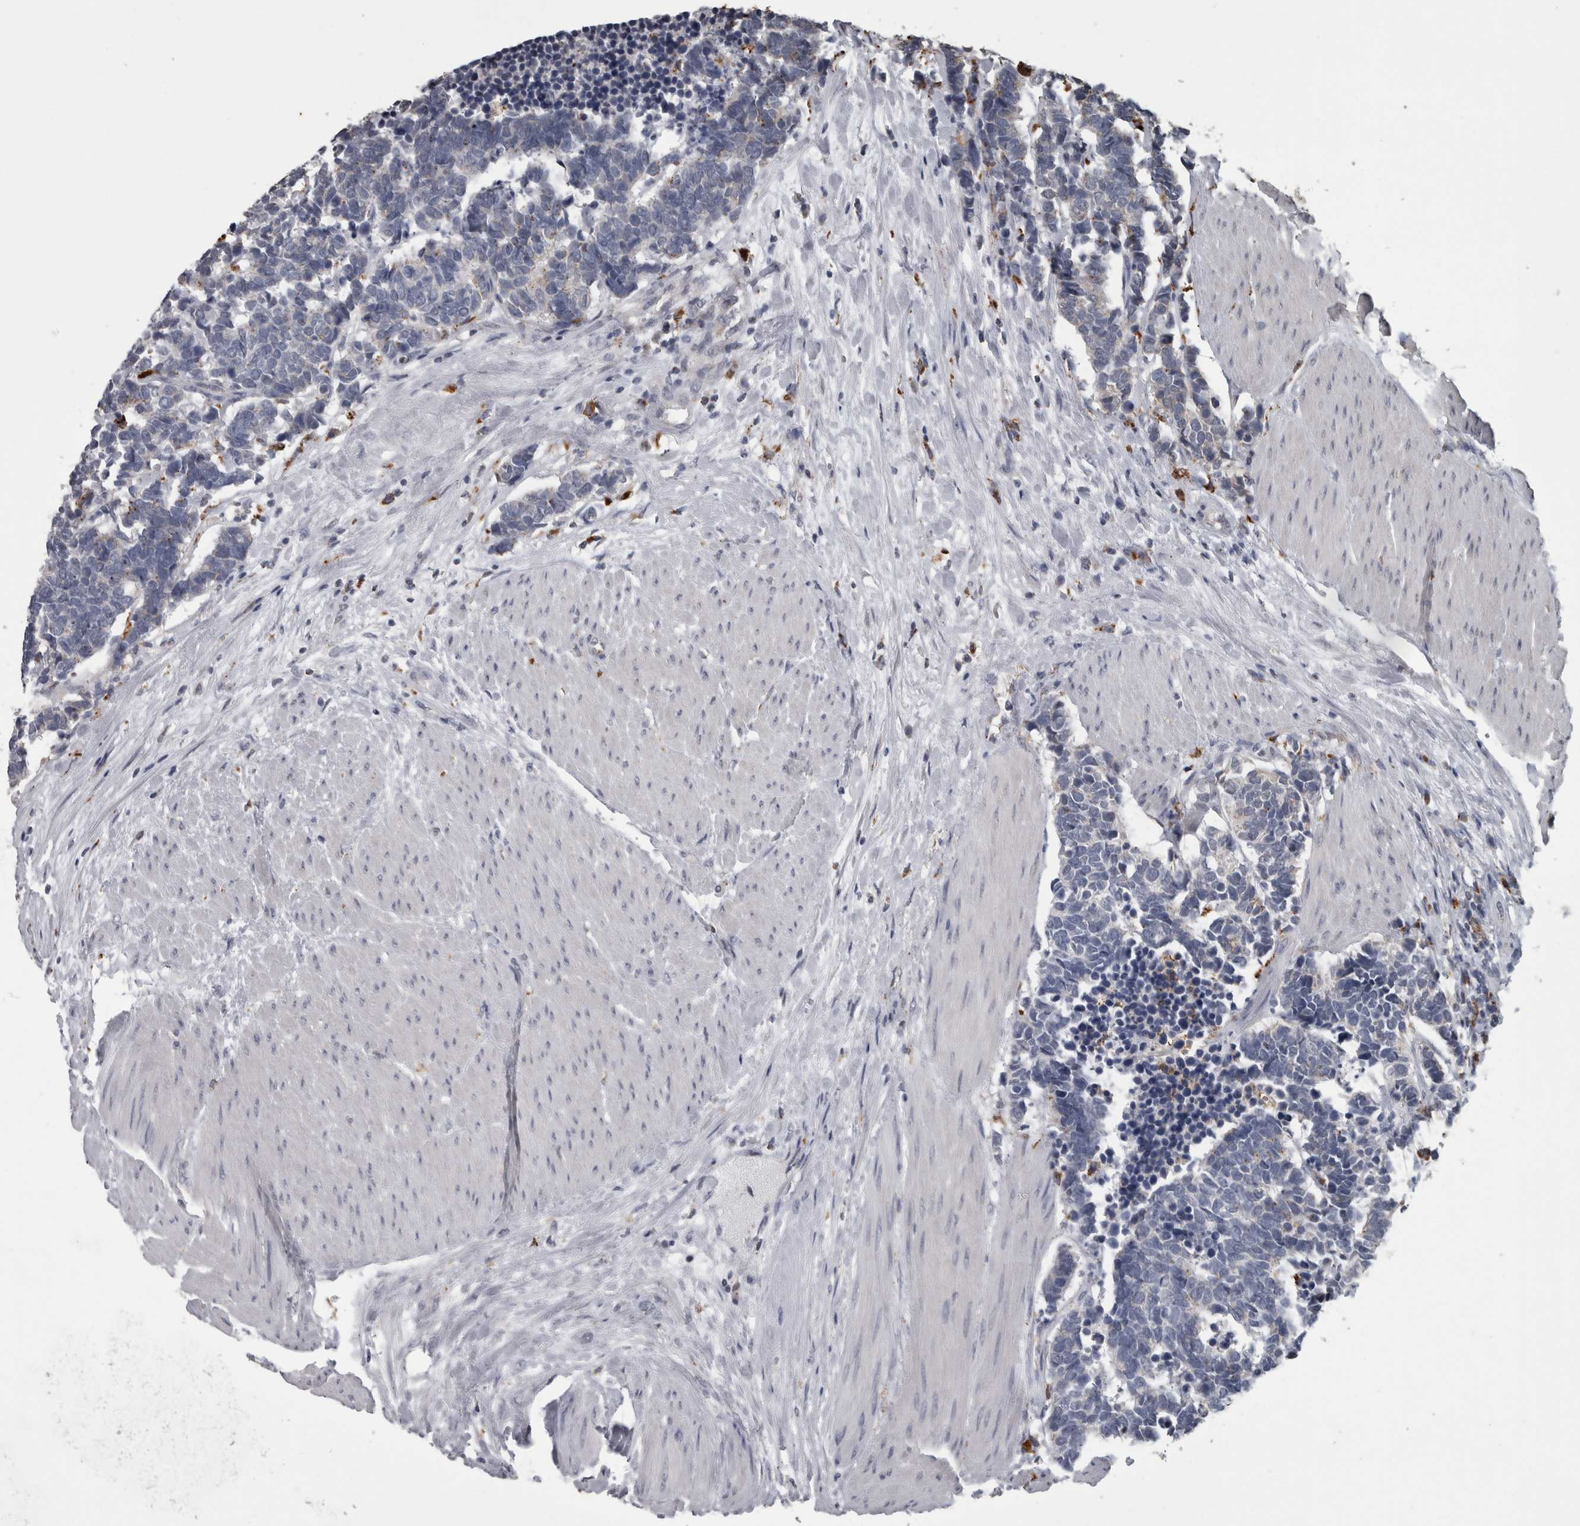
{"staining": {"intensity": "negative", "quantity": "none", "location": "none"}, "tissue": "carcinoid", "cell_type": "Tumor cells", "image_type": "cancer", "snomed": [{"axis": "morphology", "description": "Carcinoma, NOS"}, {"axis": "morphology", "description": "Carcinoid, malignant, NOS"}, {"axis": "topography", "description": "Urinary bladder"}], "caption": "This is a image of IHC staining of carcinoma, which shows no staining in tumor cells.", "gene": "NAAA", "patient": {"sex": "male", "age": 57}}